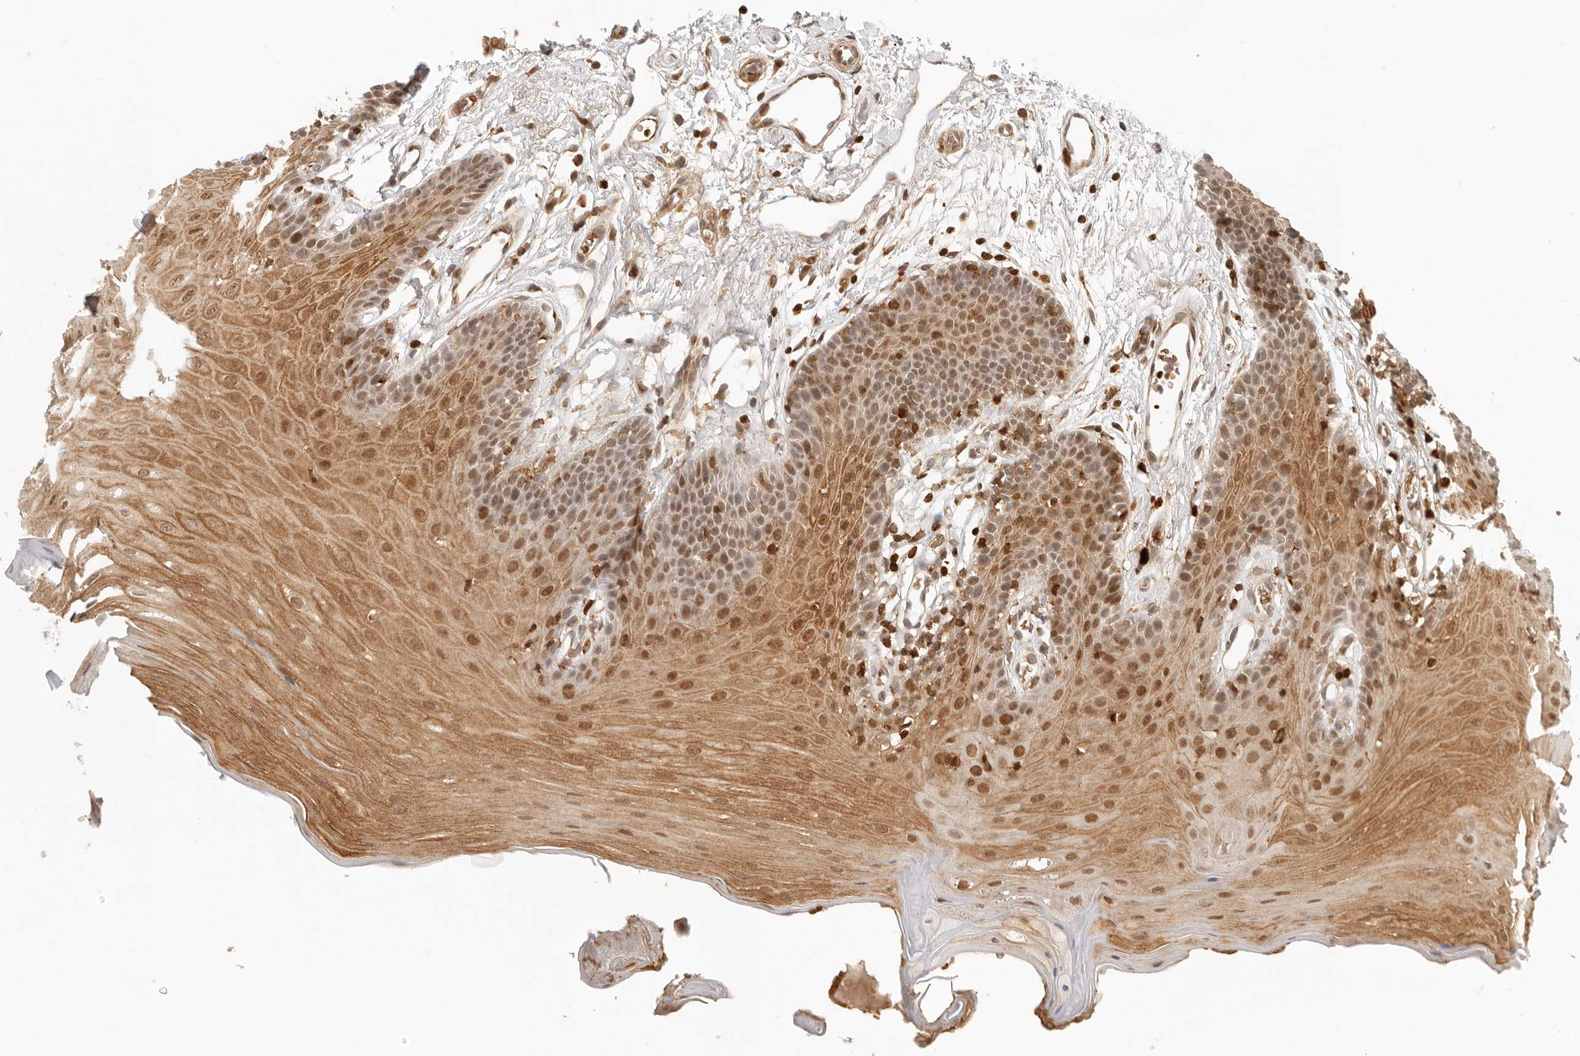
{"staining": {"intensity": "strong", "quantity": ">75%", "location": "cytoplasmic/membranous,nuclear"}, "tissue": "oral mucosa", "cell_type": "Squamous epithelial cells", "image_type": "normal", "snomed": [{"axis": "morphology", "description": "Normal tissue, NOS"}, {"axis": "morphology", "description": "Squamous cell carcinoma, NOS"}, {"axis": "topography", "description": "Skeletal muscle"}, {"axis": "topography", "description": "Oral tissue"}, {"axis": "topography", "description": "Salivary gland"}, {"axis": "topography", "description": "Head-Neck"}], "caption": "A photomicrograph of oral mucosa stained for a protein exhibits strong cytoplasmic/membranous,nuclear brown staining in squamous epithelial cells. (Stains: DAB in brown, nuclei in blue, Microscopy: brightfield microscopy at high magnification).", "gene": "AHDC1", "patient": {"sex": "male", "age": 54}}